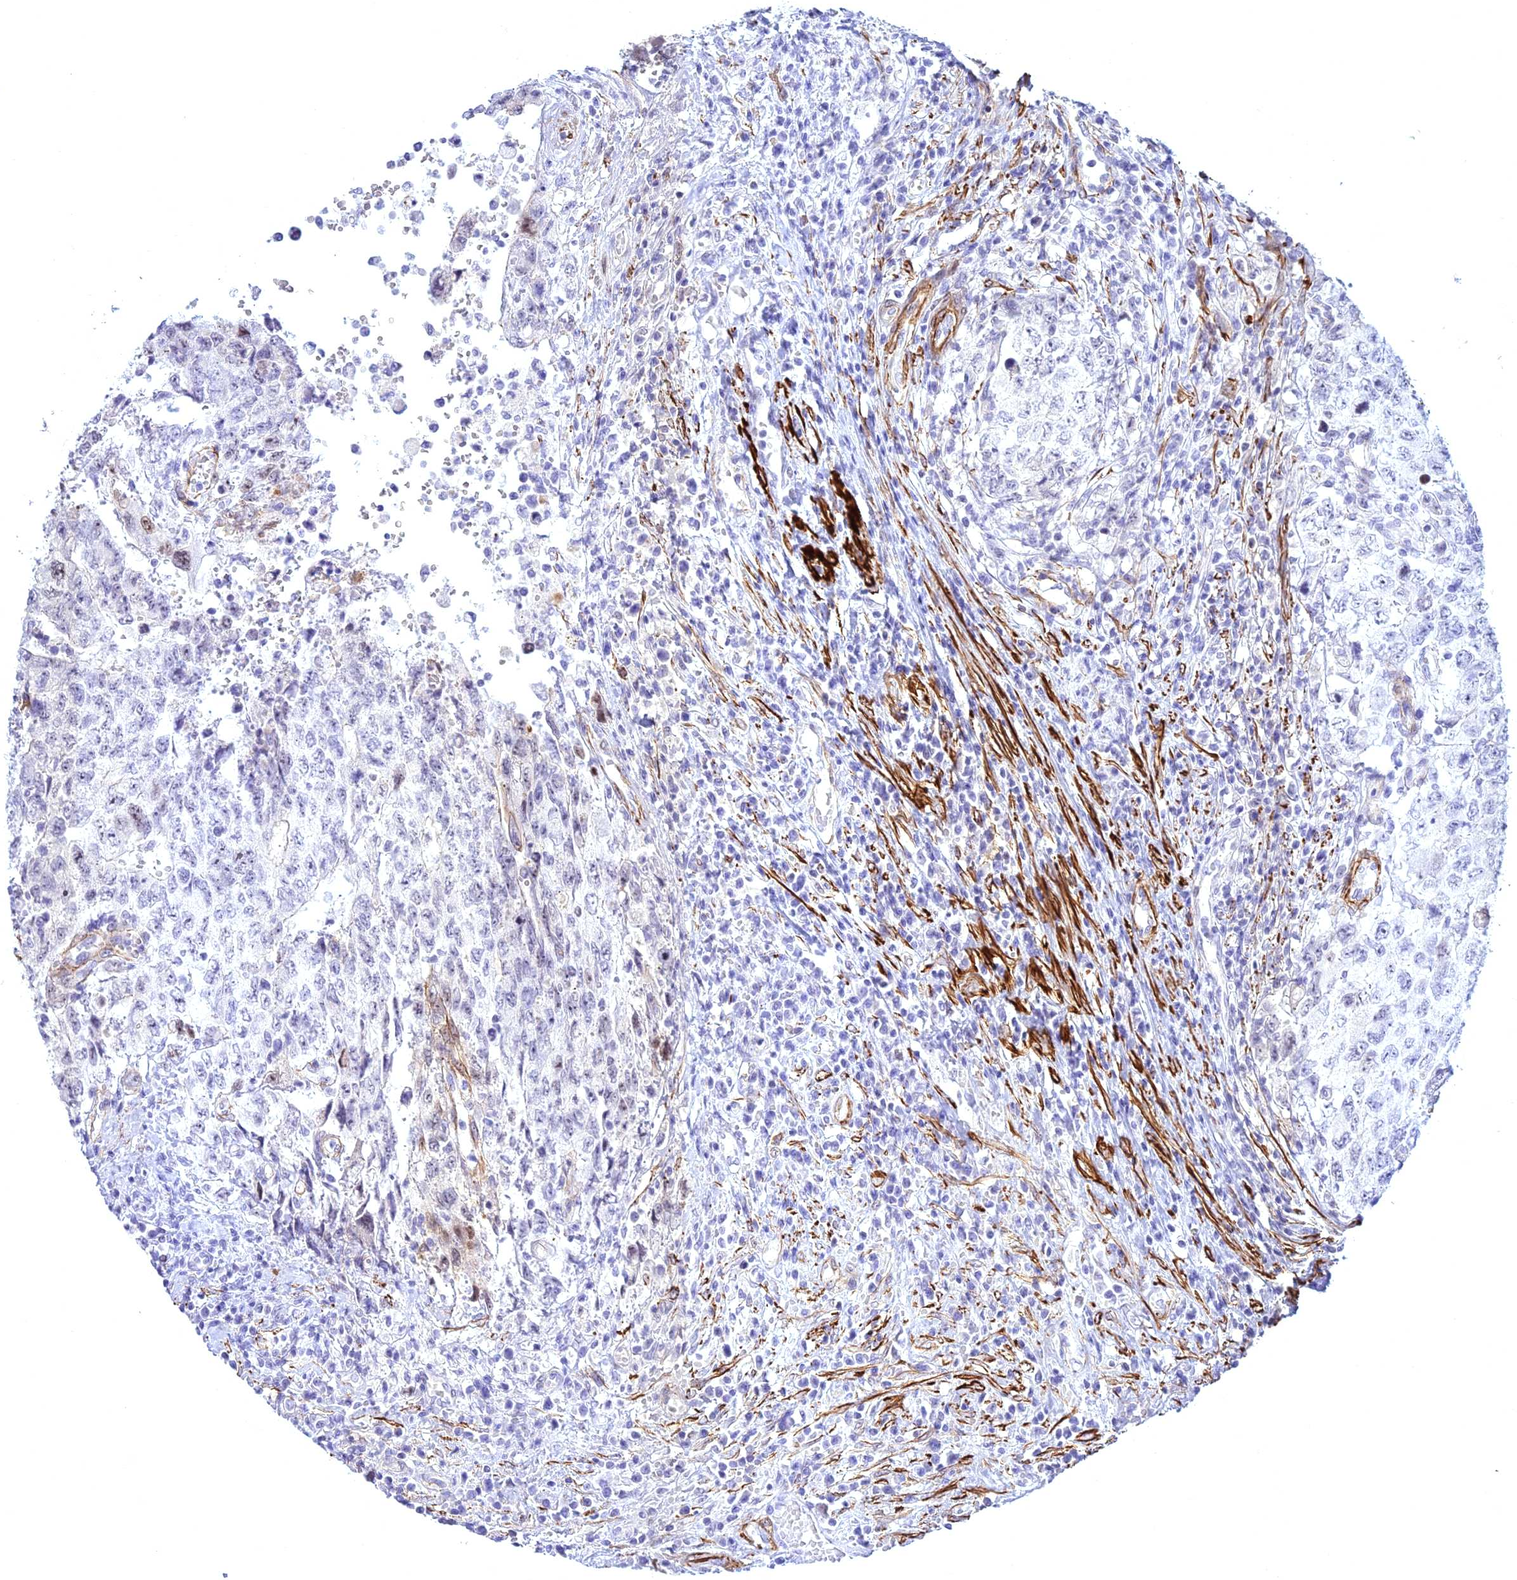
{"staining": {"intensity": "moderate", "quantity": "<25%", "location": "nuclear"}, "tissue": "testis cancer", "cell_type": "Tumor cells", "image_type": "cancer", "snomed": [{"axis": "morphology", "description": "Carcinoma, Embryonal, NOS"}, {"axis": "topography", "description": "Testis"}], "caption": "Approximately <25% of tumor cells in human testis embryonal carcinoma show moderate nuclear protein staining as visualized by brown immunohistochemical staining.", "gene": "CENPV", "patient": {"sex": "male", "age": 34}}